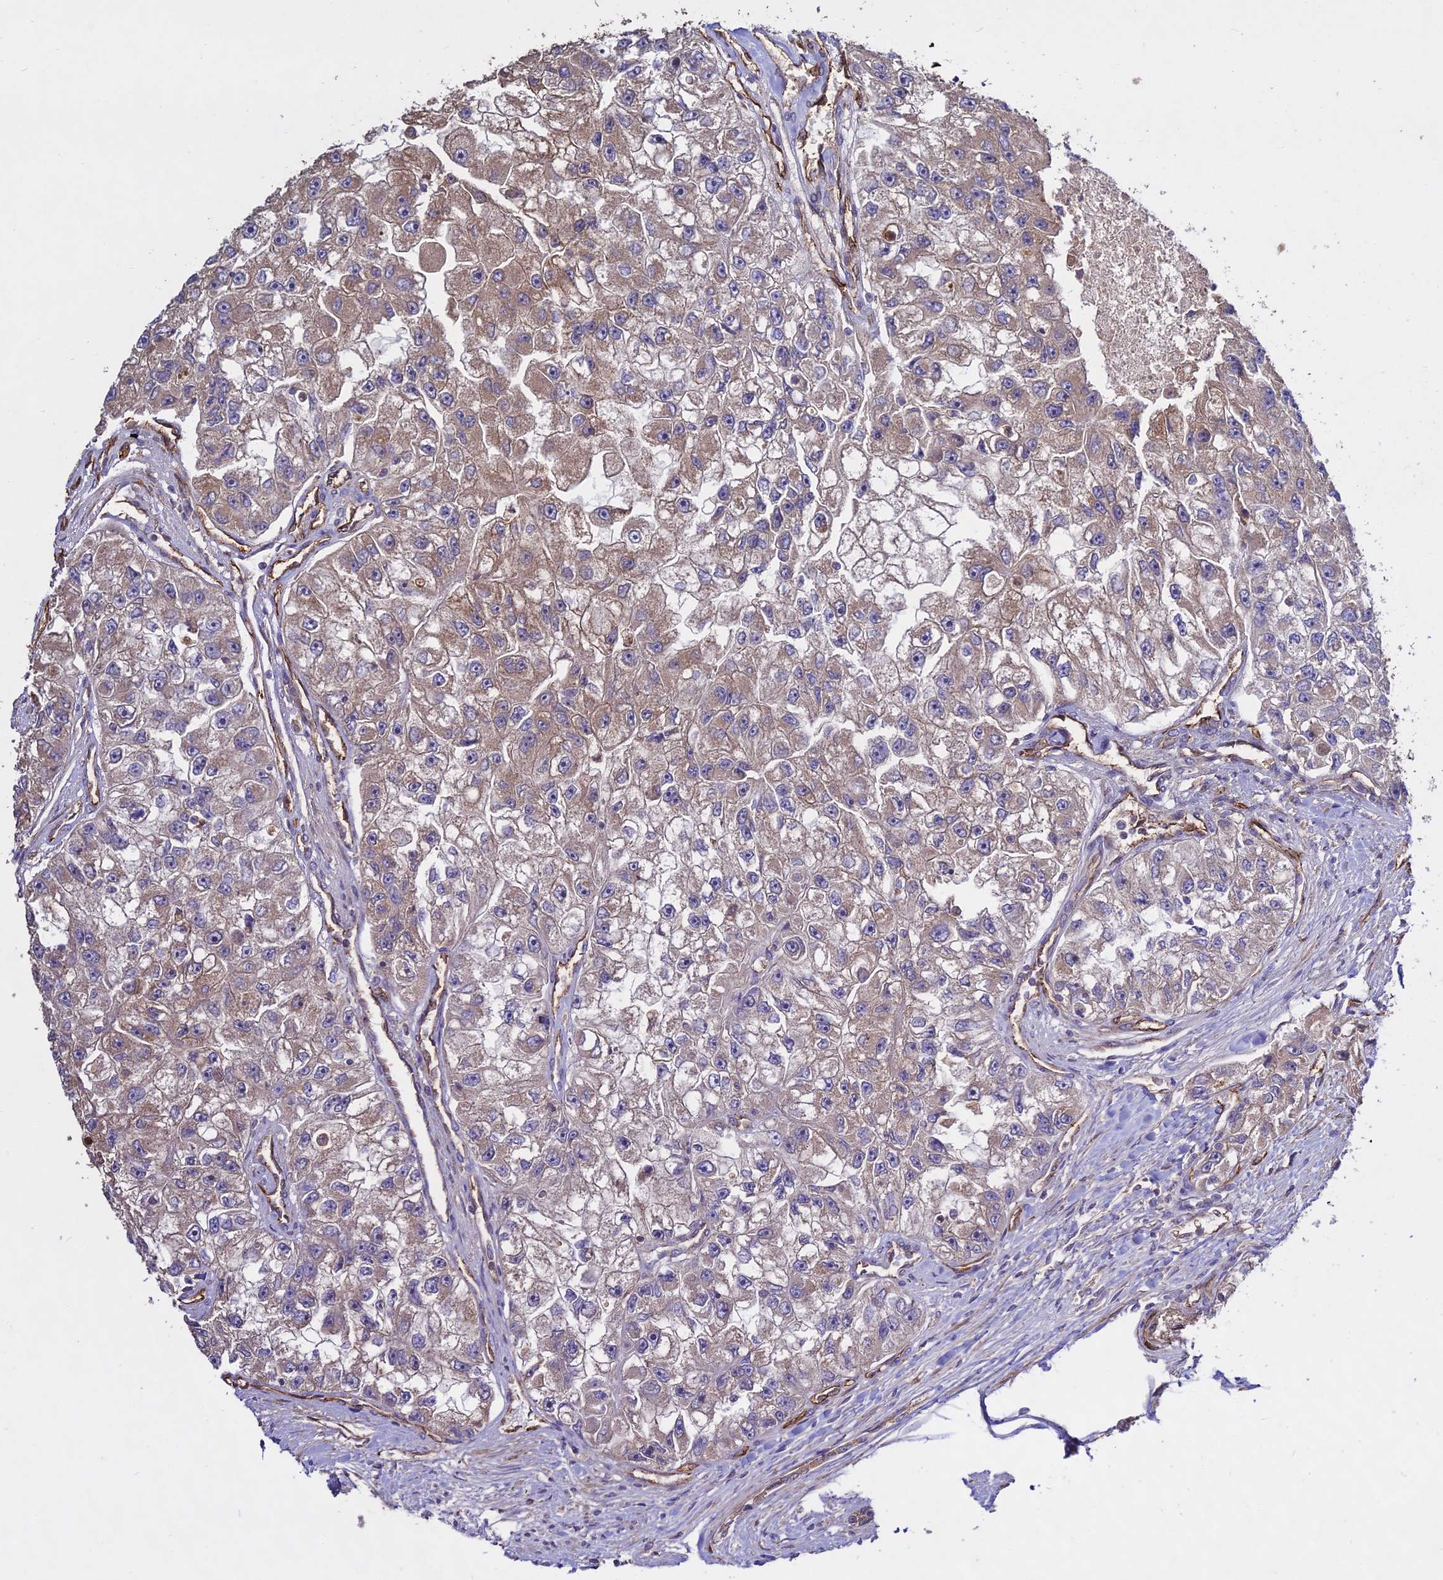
{"staining": {"intensity": "weak", "quantity": "25%-75%", "location": "cytoplasmic/membranous"}, "tissue": "renal cancer", "cell_type": "Tumor cells", "image_type": "cancer", "snomed": [{"axis": "morphology", "description": "Adenocarcinoma, NOS"}, {"axis": "topography", "description": "Kidney"}], "caption": "Weak cytoplasmic/membranous protein staining is seen in approximately 25%-75% of tumor cells in renal cancer.", "gene": "GRTP1", "patient": {"sex": "male", "age": 63}}